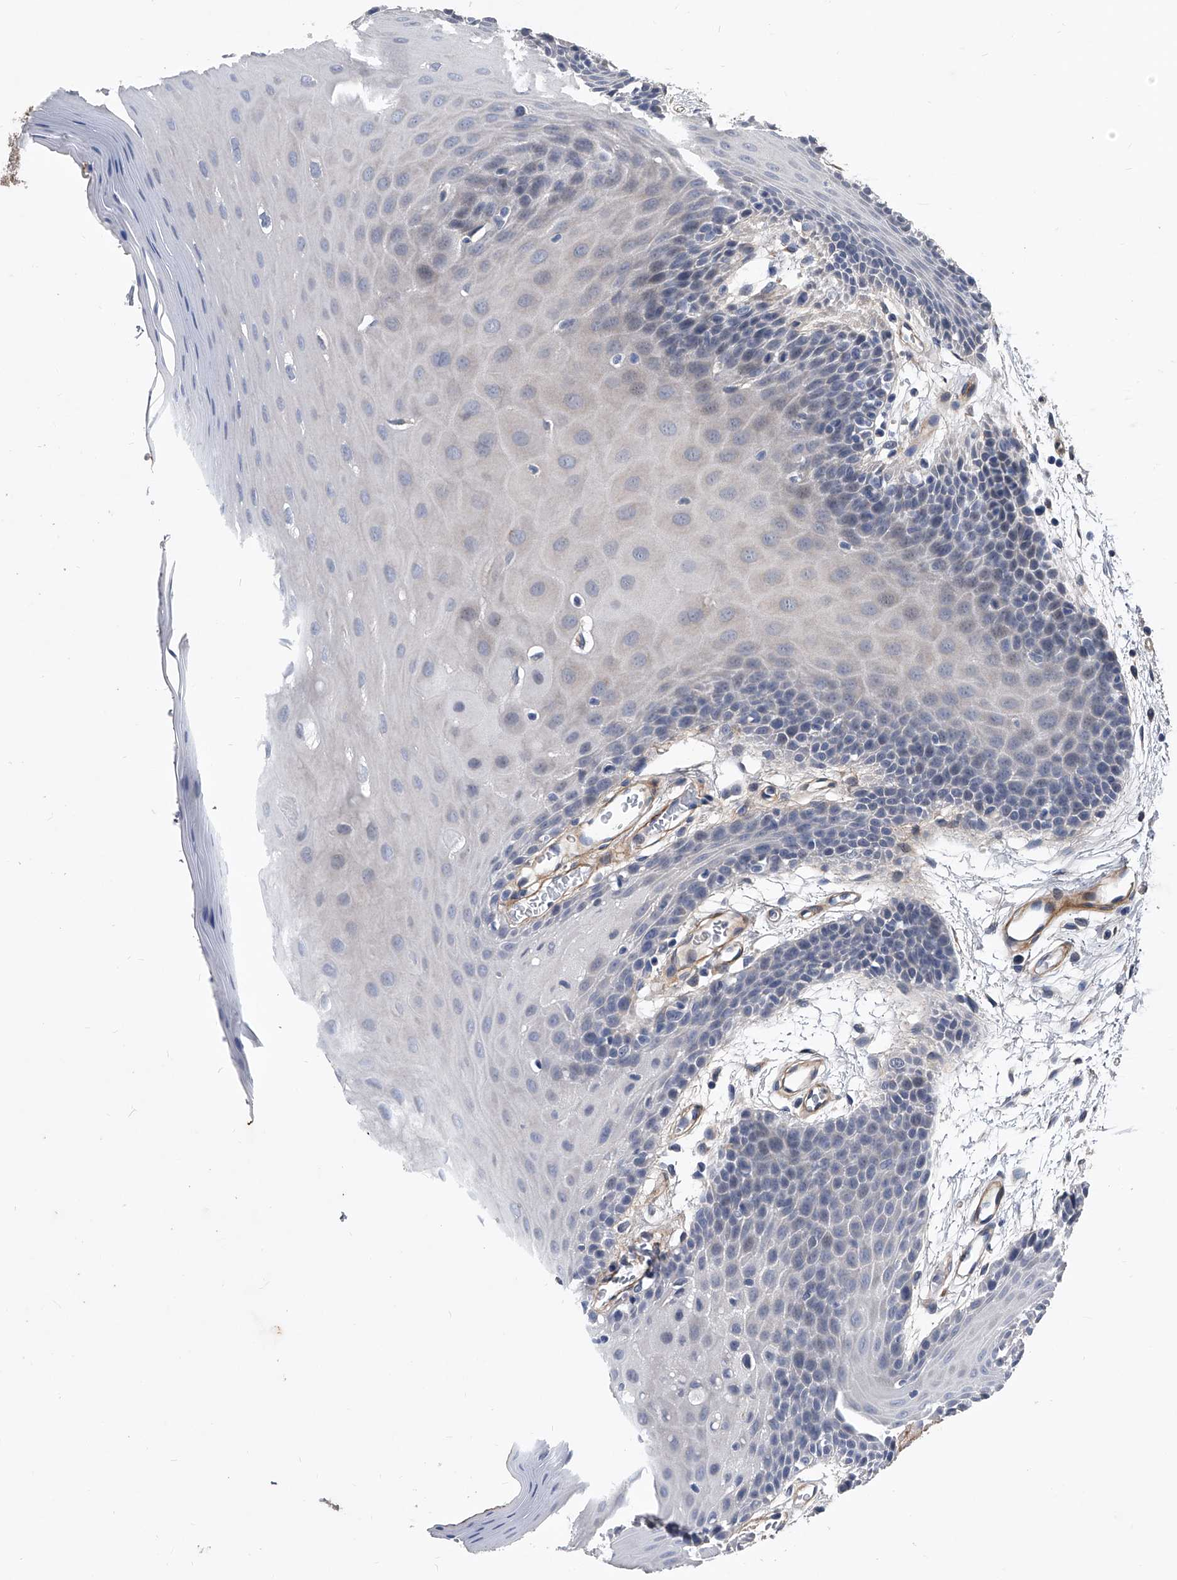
{"staining": {"intensity": "negative", "quantity": "none", "location": "none"}, "tissue": "oral mucosa", "cell_type": "Squamous epithelial cells", "image_type": "normal", "snomed": [{"axis": "morphology", "description": "Normal tissue, NOS"}, {"axis": "morphology", "description": "Squamous cell carcinoma, NOS"}, {"axis": "topography", "description": "Skeletal muscle"}, {"axis": "topography", "description": "Oral tissue"}, {"axis": "topography", "description": "Salivary gland"}, {"axis": "topography", "description": "Head-Neck"}], "caption": "Immunohistochemical staining of normal human oral mucosa displays no significant positivity in squamous epithelial cells.", "gene": "PHACTR1", "patient": {"sex": "male", "age": 54}}